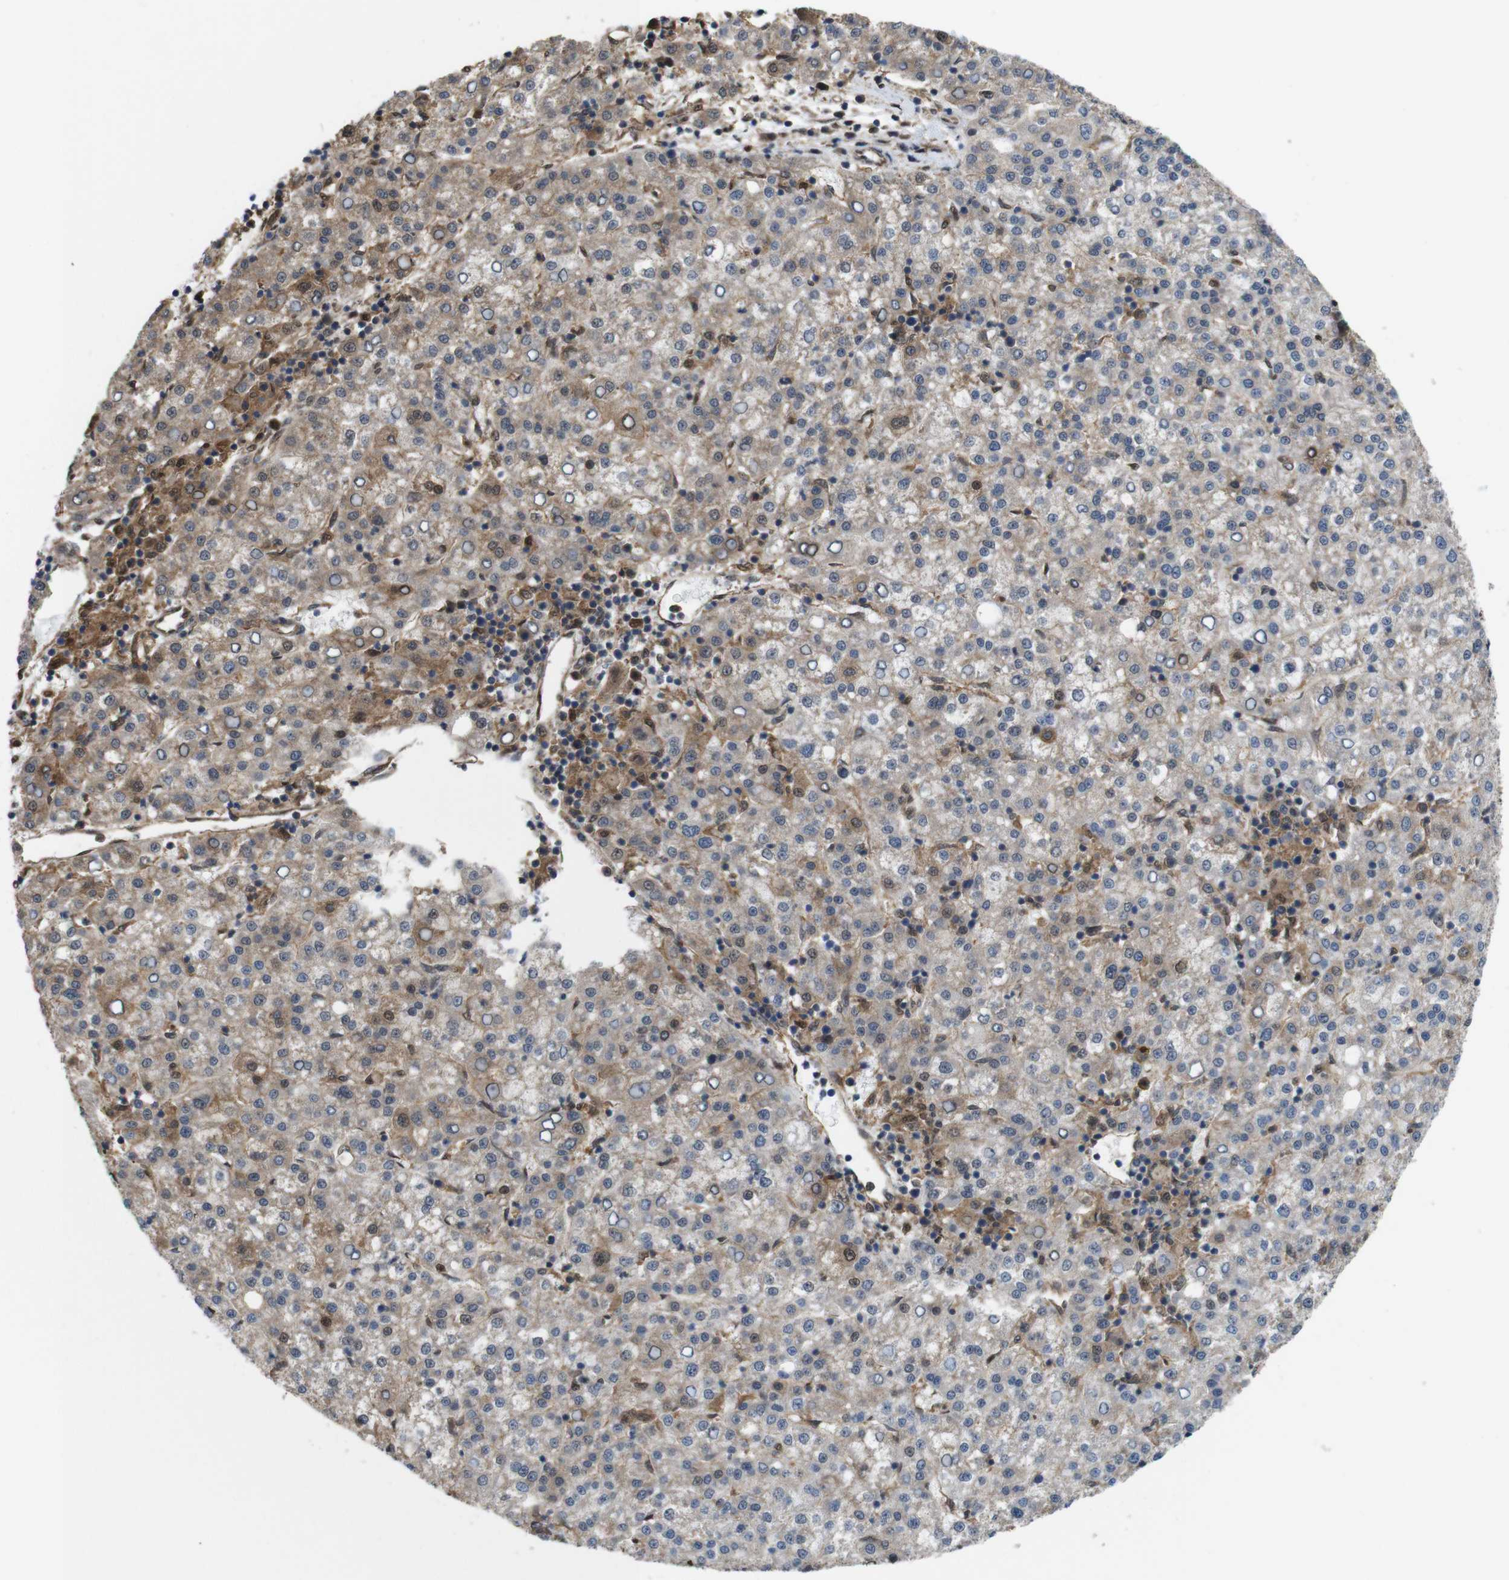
{"staining": {"intensity": "weak", "quantity": "25%-75%", "location": "cytoplasmic/membranous"}, "tissue": "liver cancer", "cell_type": "Tumor cells", "image_type": "cancer", "snomed": [{"axis": "morphology", "description": "Carcinoma, Hepatocellular, NOS"}, {"axis": "topography", "description": "Liver"}], "caption": "Liver hepatocellular carcinoma stained with a protein marker demonstrates weak staining in tumor cells.", "gene": "YWHAG", "patient": {"sex": "female", "age": 58}}